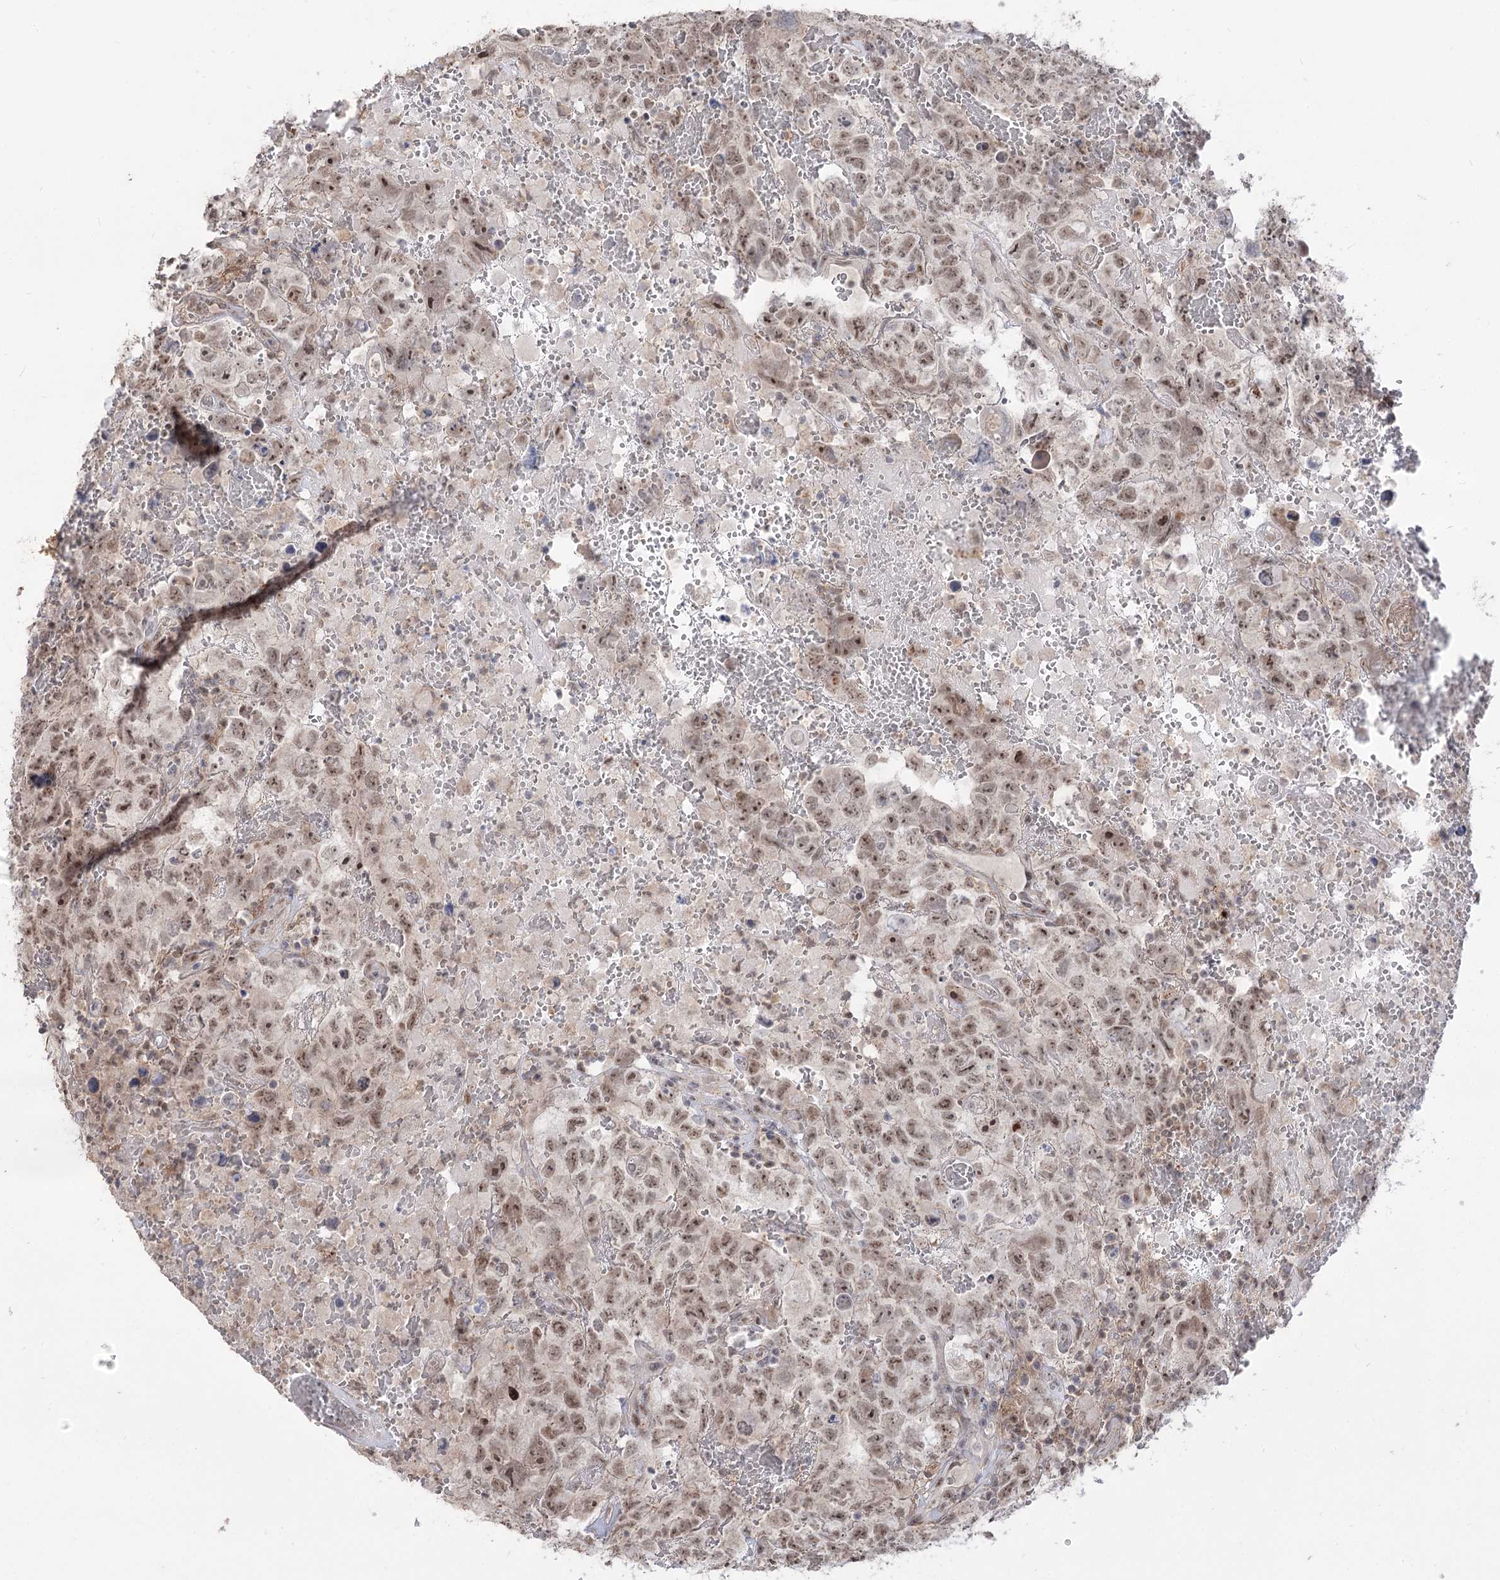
{"staining": {"intensity": "moderate", "quantity": ">75%", "location": "nuclear"}, "tissue": "testis cancer", "cell_type": "Tumor cells", "image_type": "cancer", "snomed": [{"axis": "morphology", "description": "Carcinoma, Embryonal, NOS"}, {"axis": "topography", "description": "Testis"}], "caption": "Protein staining reveals moderate nuclear staining in about >75% of tumor cells in testis cancer (embryonal carcinoma). Nuclei are stained in blue.", "gene": "ZSCAN23", "patient": {"sex": "male", "age": 45}}